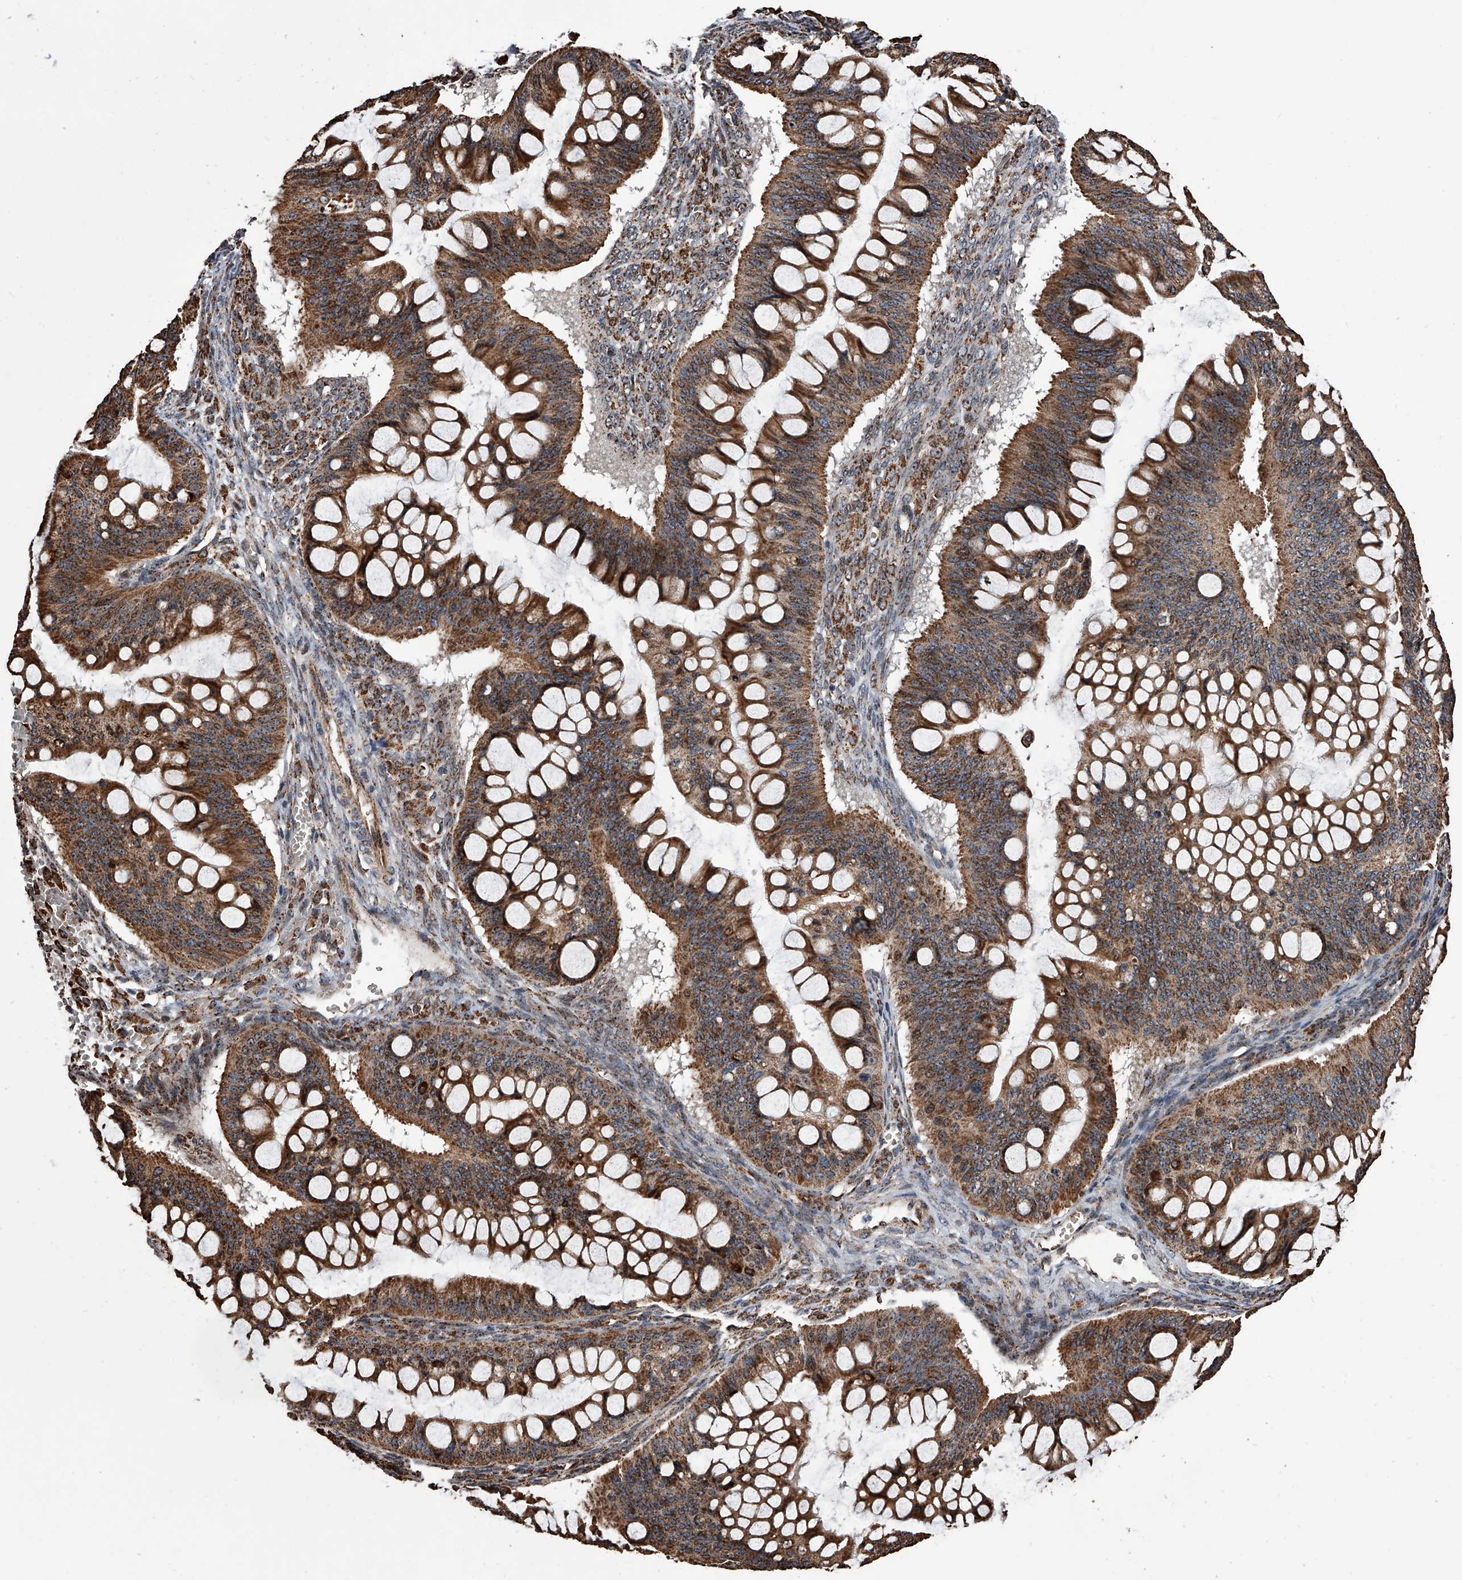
{"staining": {"intensity": "moderate", "quantity": ">75%", "location": "cytoplasmic/membranous"}, "tissue": "ovarian cancer", "cell_type": "Tumor cells", "image_type": "cancer", "snomed": [{"axis": "morphology", "description": "Cystadenocarcinoma, mucinous, NOS"}, {"axis": "topography", "description": "Ovary"}], "caption": "DAB (3,3'-diaminobenzidine) immunohistochemical staining of ovarian cancer (mucinous cystadenocarcinoma) reveals moderate cytoplasmic/membranous protein staining in about >75% of tumor cells. The protein is stained brown, and the nuclei are stained in blue (DAB (3,3'-diaminobenzidine) IHC with brightfield microscopy, high magnification).", "gene": "SMPDL3A", "patient": {"sex": "female", "age": 73}}